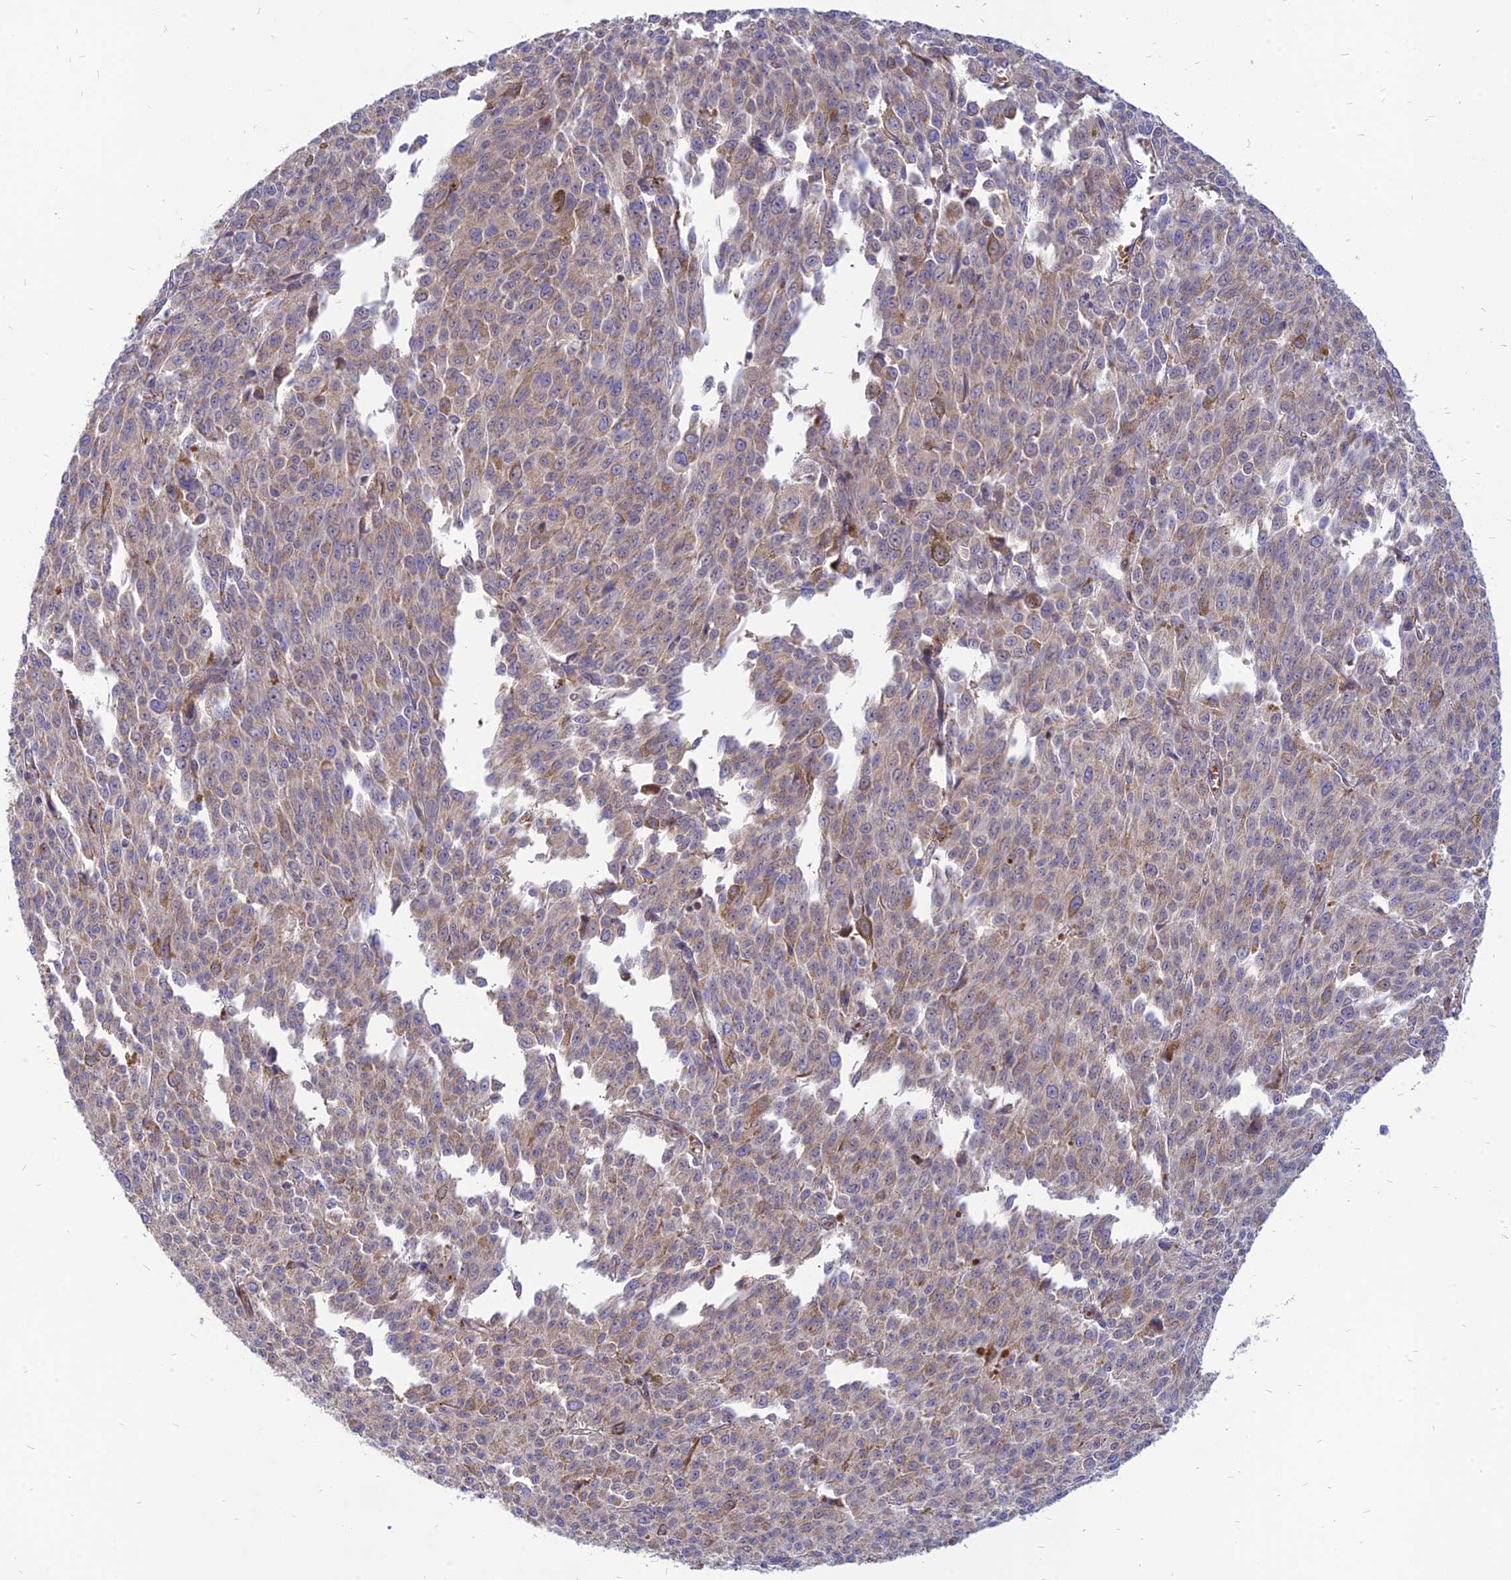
{"staining": {"intensity": "weak", "quantity": "25%-75%", "location": "cytoplasmic/membranous"}, "tissue": "melanoma", "cell_type": "Tumor cells", "image_type": "cancer", "snomed": [{"axis": "morphology", "description": "Malignant melanoma, NOS"}, {"axis": "topography", "description": "Skin"}], "caption": "Protein staining demonstrates weak cytoplasmic/membranous expression in approximately 25%-75% of tumor cells in melanoma.", "gene": "PHKA2", "patient": {"sex": "female", "age": 52}}